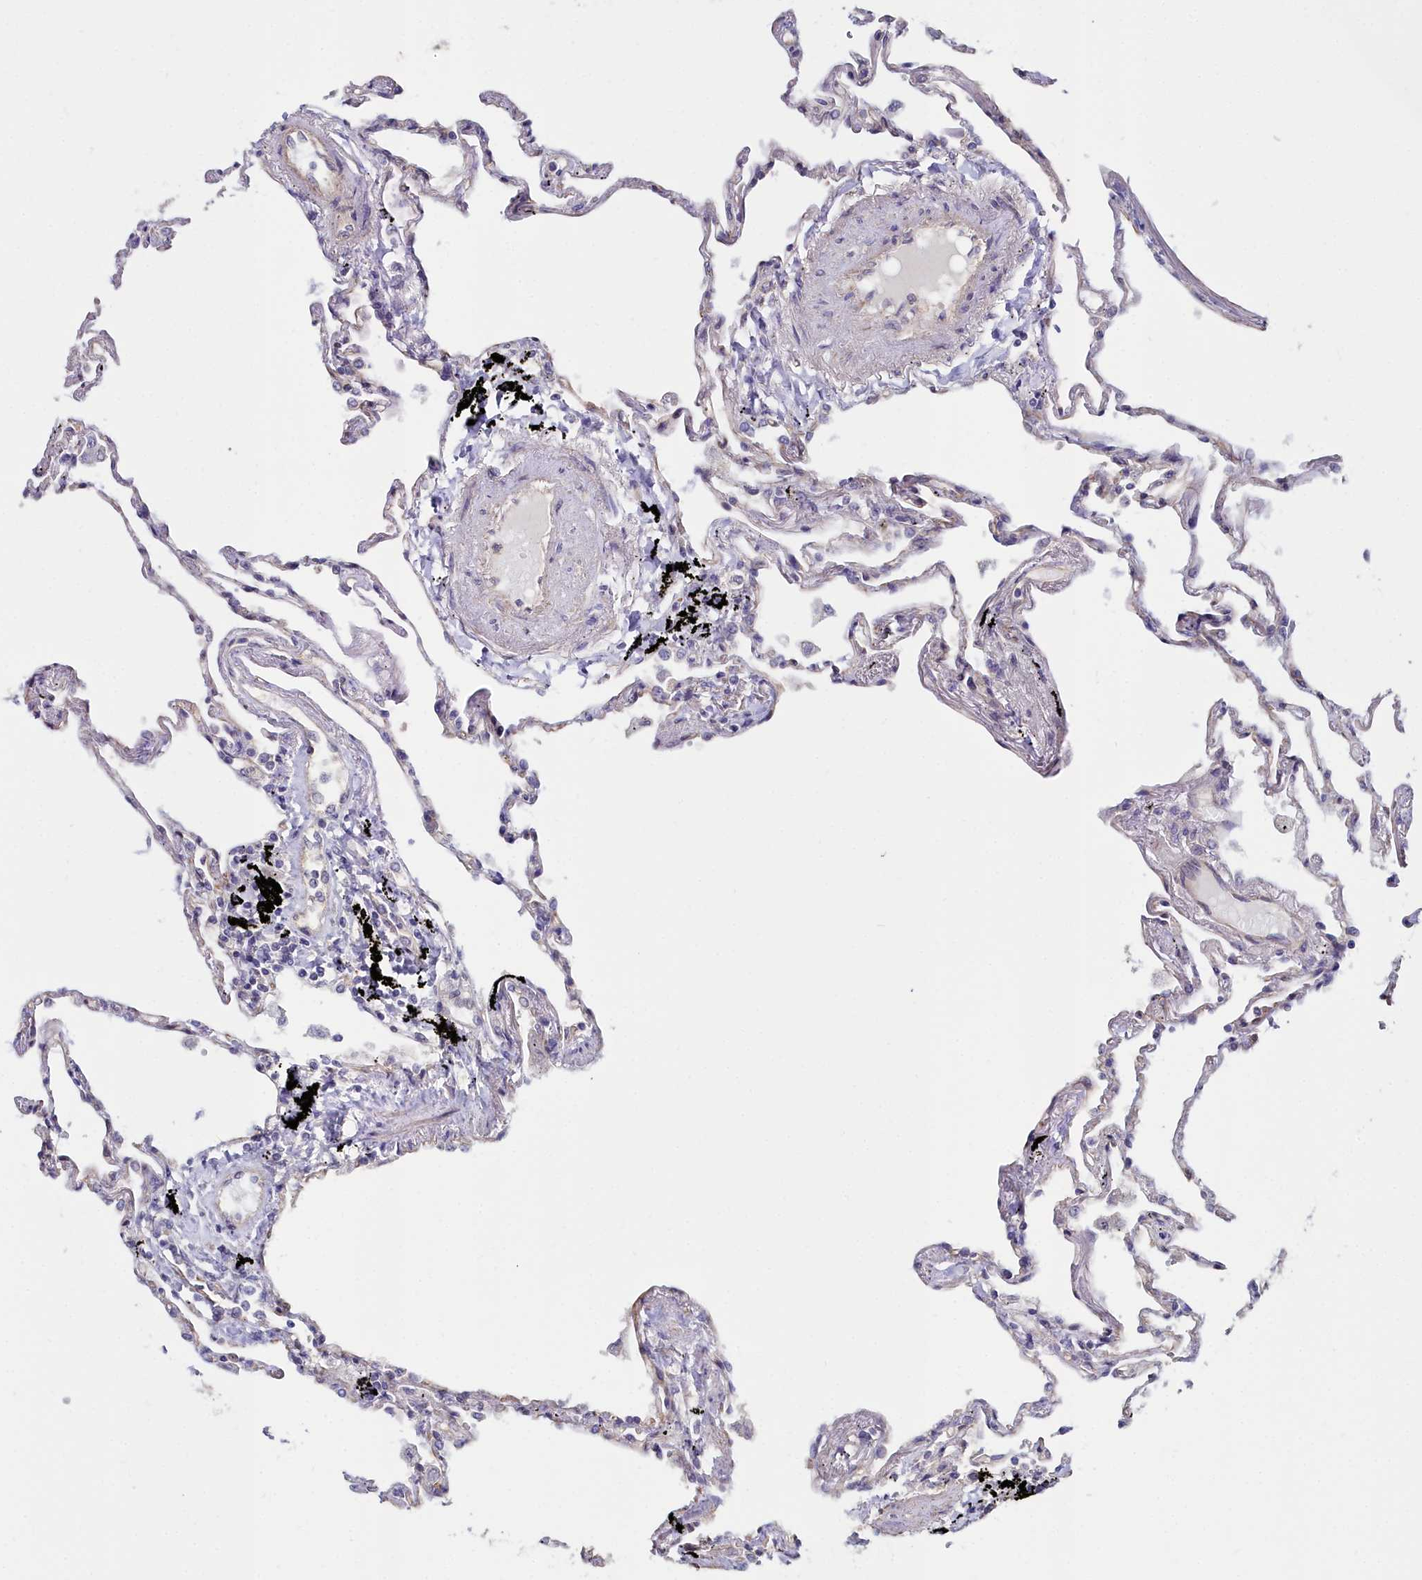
{"staining": {"intensity": "weak", "quantity": "<25%", "location": "cytoplasmic/membranous"}, "tissue": "lung", "cell_type": "Alveolar cells", "image_type": "normal", "snomed": [{"axis": "morphology", "description": "Normal tissue, NOS"}, {"axis": "topography", "description": "Lung"}], "caption": "Alveolar cells are negative for protein expression in benign human lung. (DAB IHC with hematoxylin counter stain).", "gene": "C4orf19", "patient": {"sex": "female", "age": 67}}